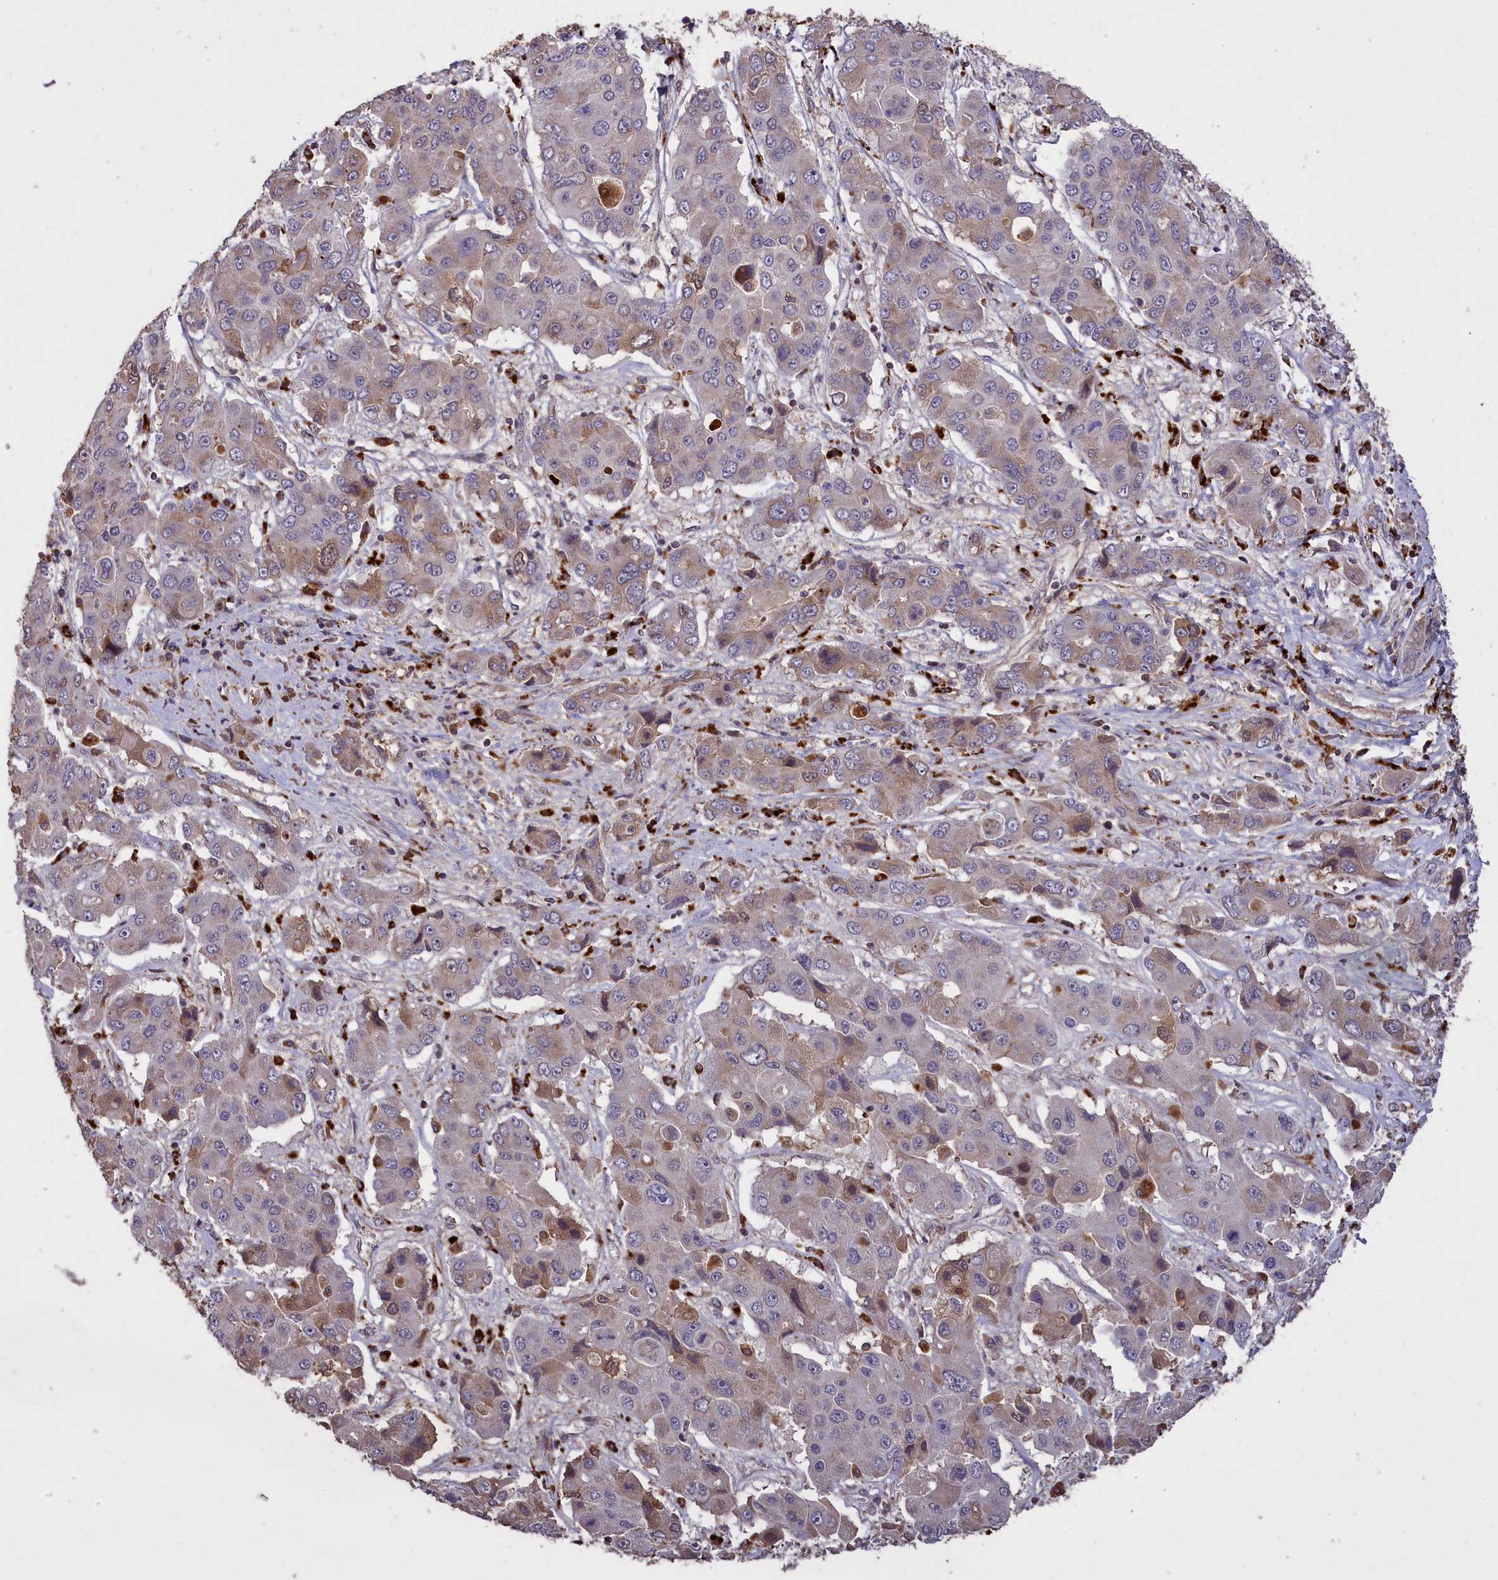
{"staining": {"intensity": "strong", "quantity": "<25%", "location": "nuclear"}, "tissue": "liver cancer", "cell_type": "Tumor cells", "image_type": "cancer", "snomed": [{"axis": "morphology", "description": "Cholangiocarcinoma"}, {"axis": "topography", "description": "Liver"}], "caption": "Cholangiocarcinoma (liver) was stained to show a protein in brown. There is medium levels of strong nuclear expression in approximately <25% of tumor cells. The staining was performed using DAB to visualize the protein expression in brown, while the nuclei were stained in blue with hematoxylin (Magnification: 20x).", "gene": "CLRN2", "patient": {"sex": "male", "age": 67}}